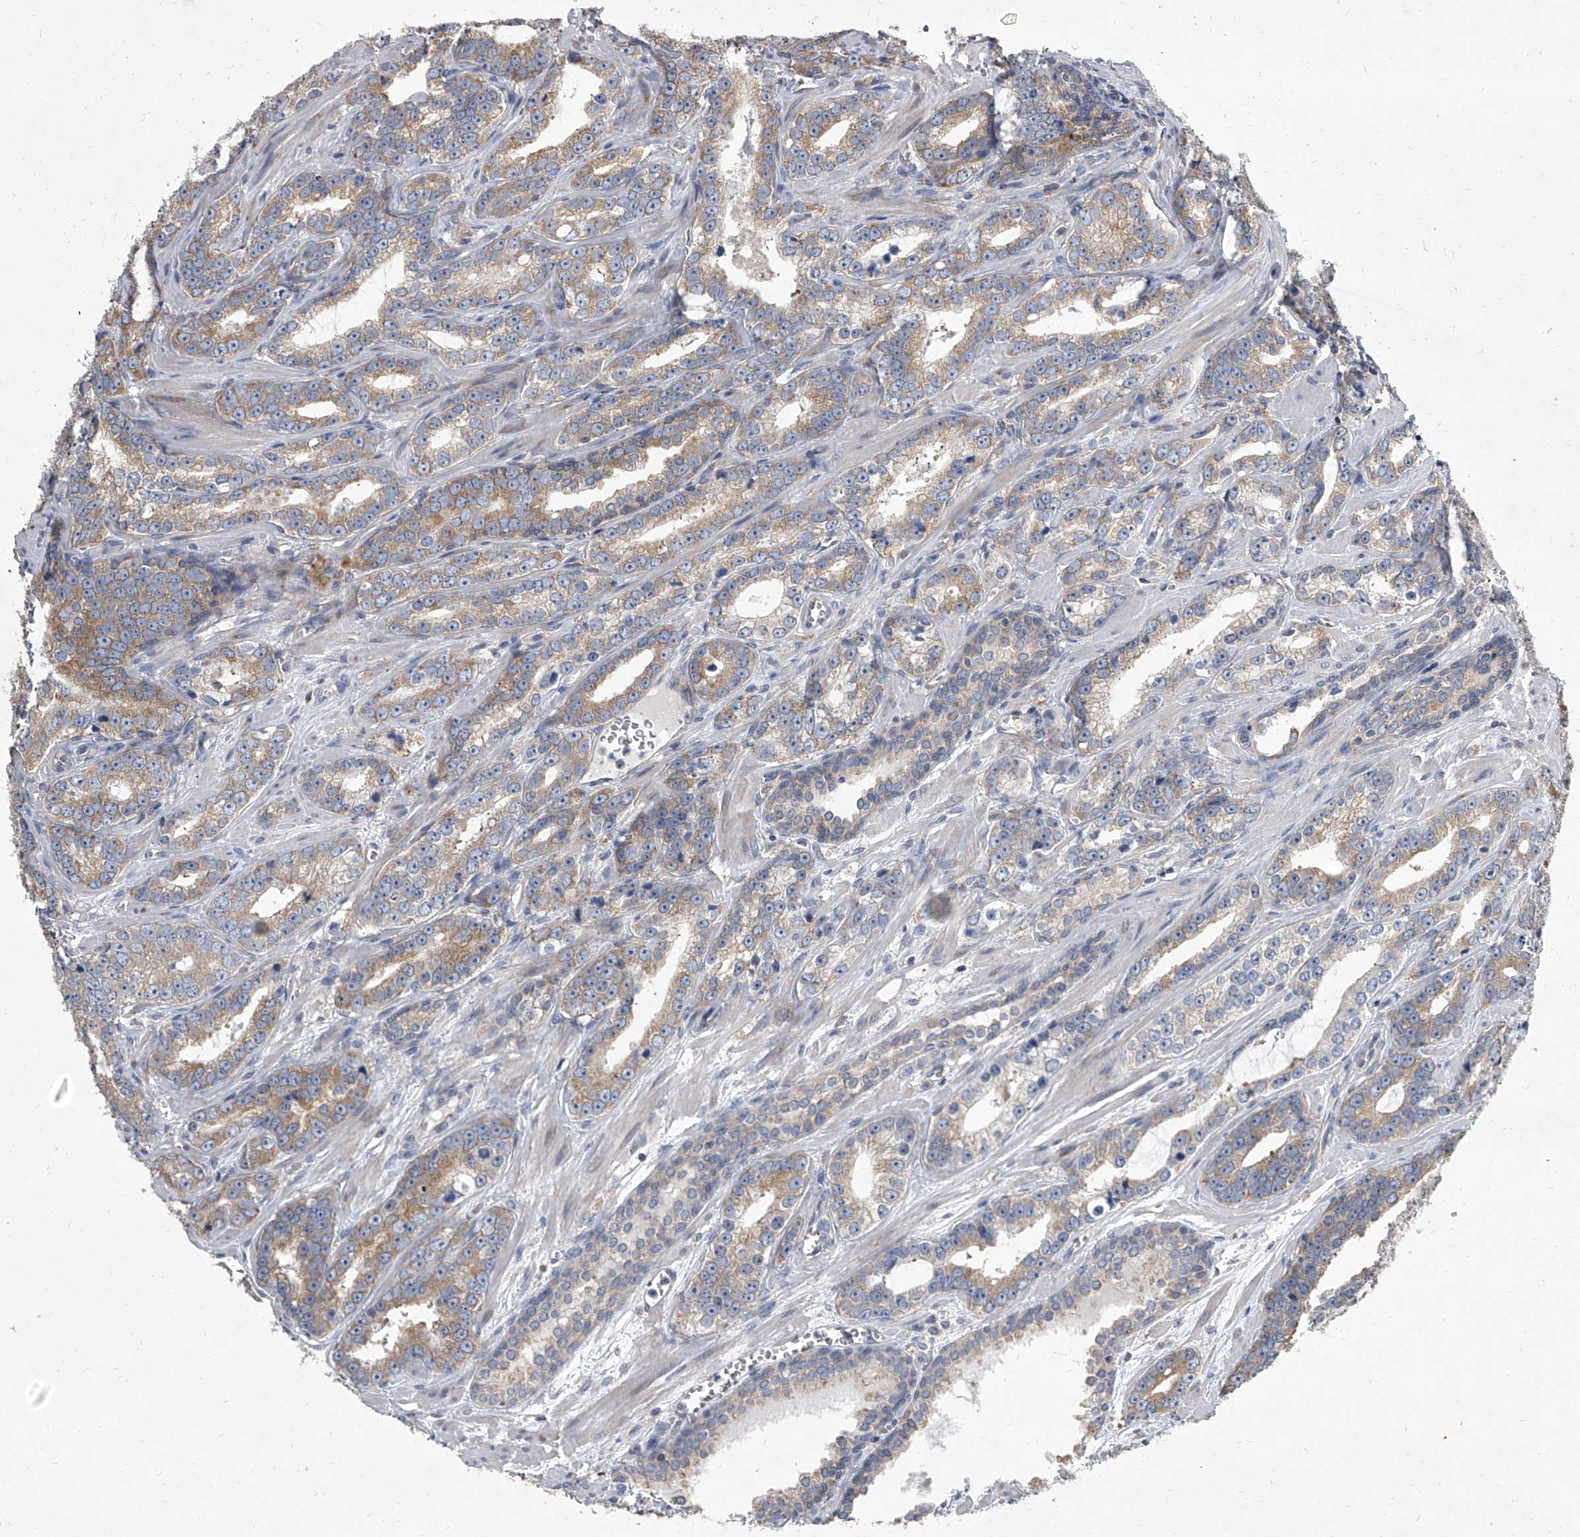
{"staining": {"intensity": "moderate", "quantity": "<25%", "location": "cytoplasmic/membranous"}, "tissue": "prostate cancer", "cell_type": "Tumor cells", "image_type": "cancer", "snomed": [{"axis": "morphology", "description": "Adenocarcinoma, High grade"}, {"axis": "topography", "description": "Prostate"}], "caption": "Prostate cancer (high-grade adenocarcinoma) stained for a protein (brown) reveals moderate cytoplasmic/membranous positive expression in about <25% of tumor cells.", "gene": "EIF2S2", "patient": {"sex": "male", "age": 62}}